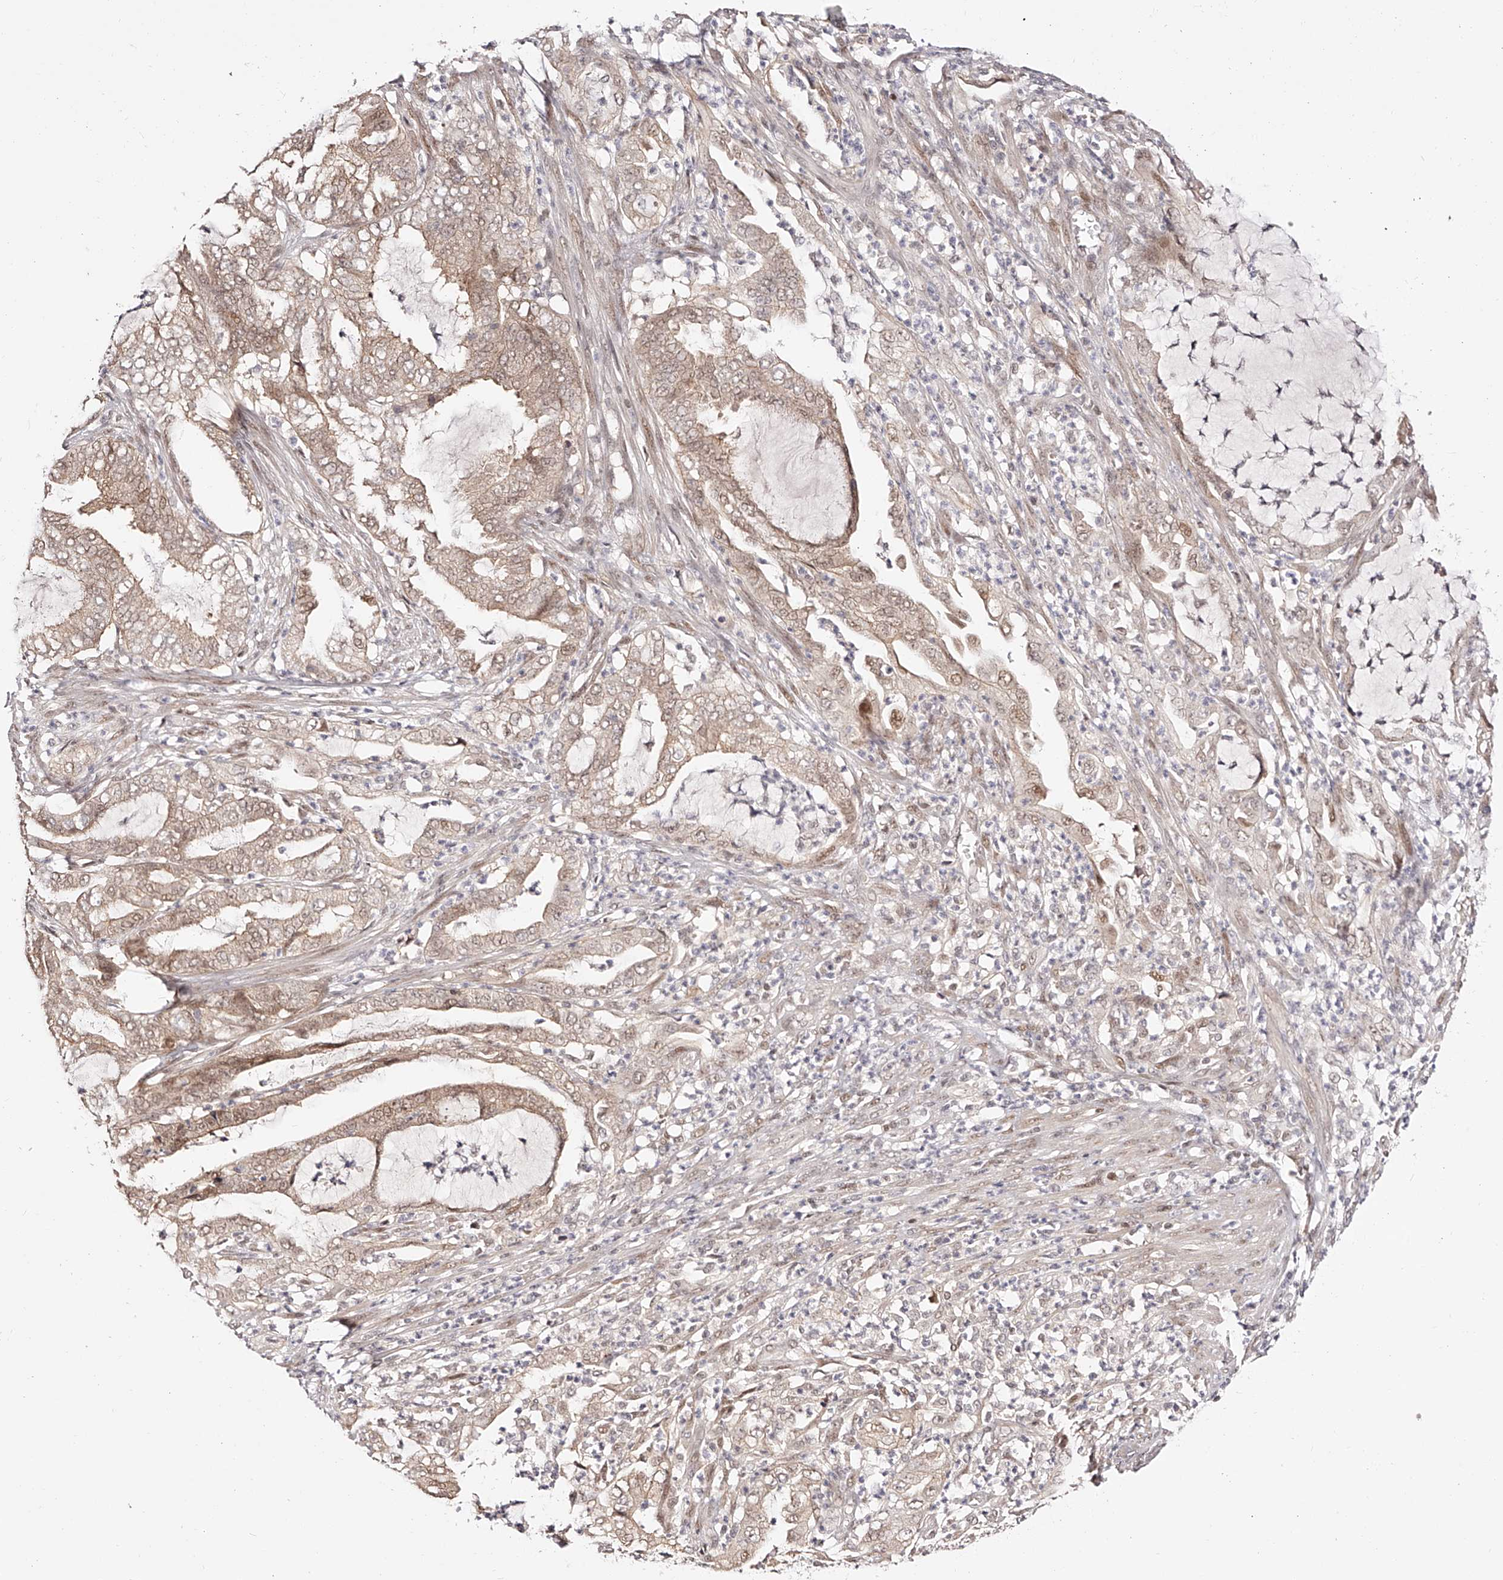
{"staining": {"intensity": "weak", "quantity": ">75%", "location": "cytoplasmic/membranous,nuclear"}, "tissue": "endometrial cancer", "cell_type": "Tumor cells", "image_type": "cancer", "snomed": [{"axis": "morphology", "description": "Adenocarcinoma, NOS"}, {"axis": "topography", "description": "Endometrium"}], "caption": "Endometrial cancer stained with a brown dye shows weak cytoplasmic/membranous and nuclear positive positivity in about >75% of tumor cells.", "gene": "USF3", "patient": {"sex": "female", "age": 51}}